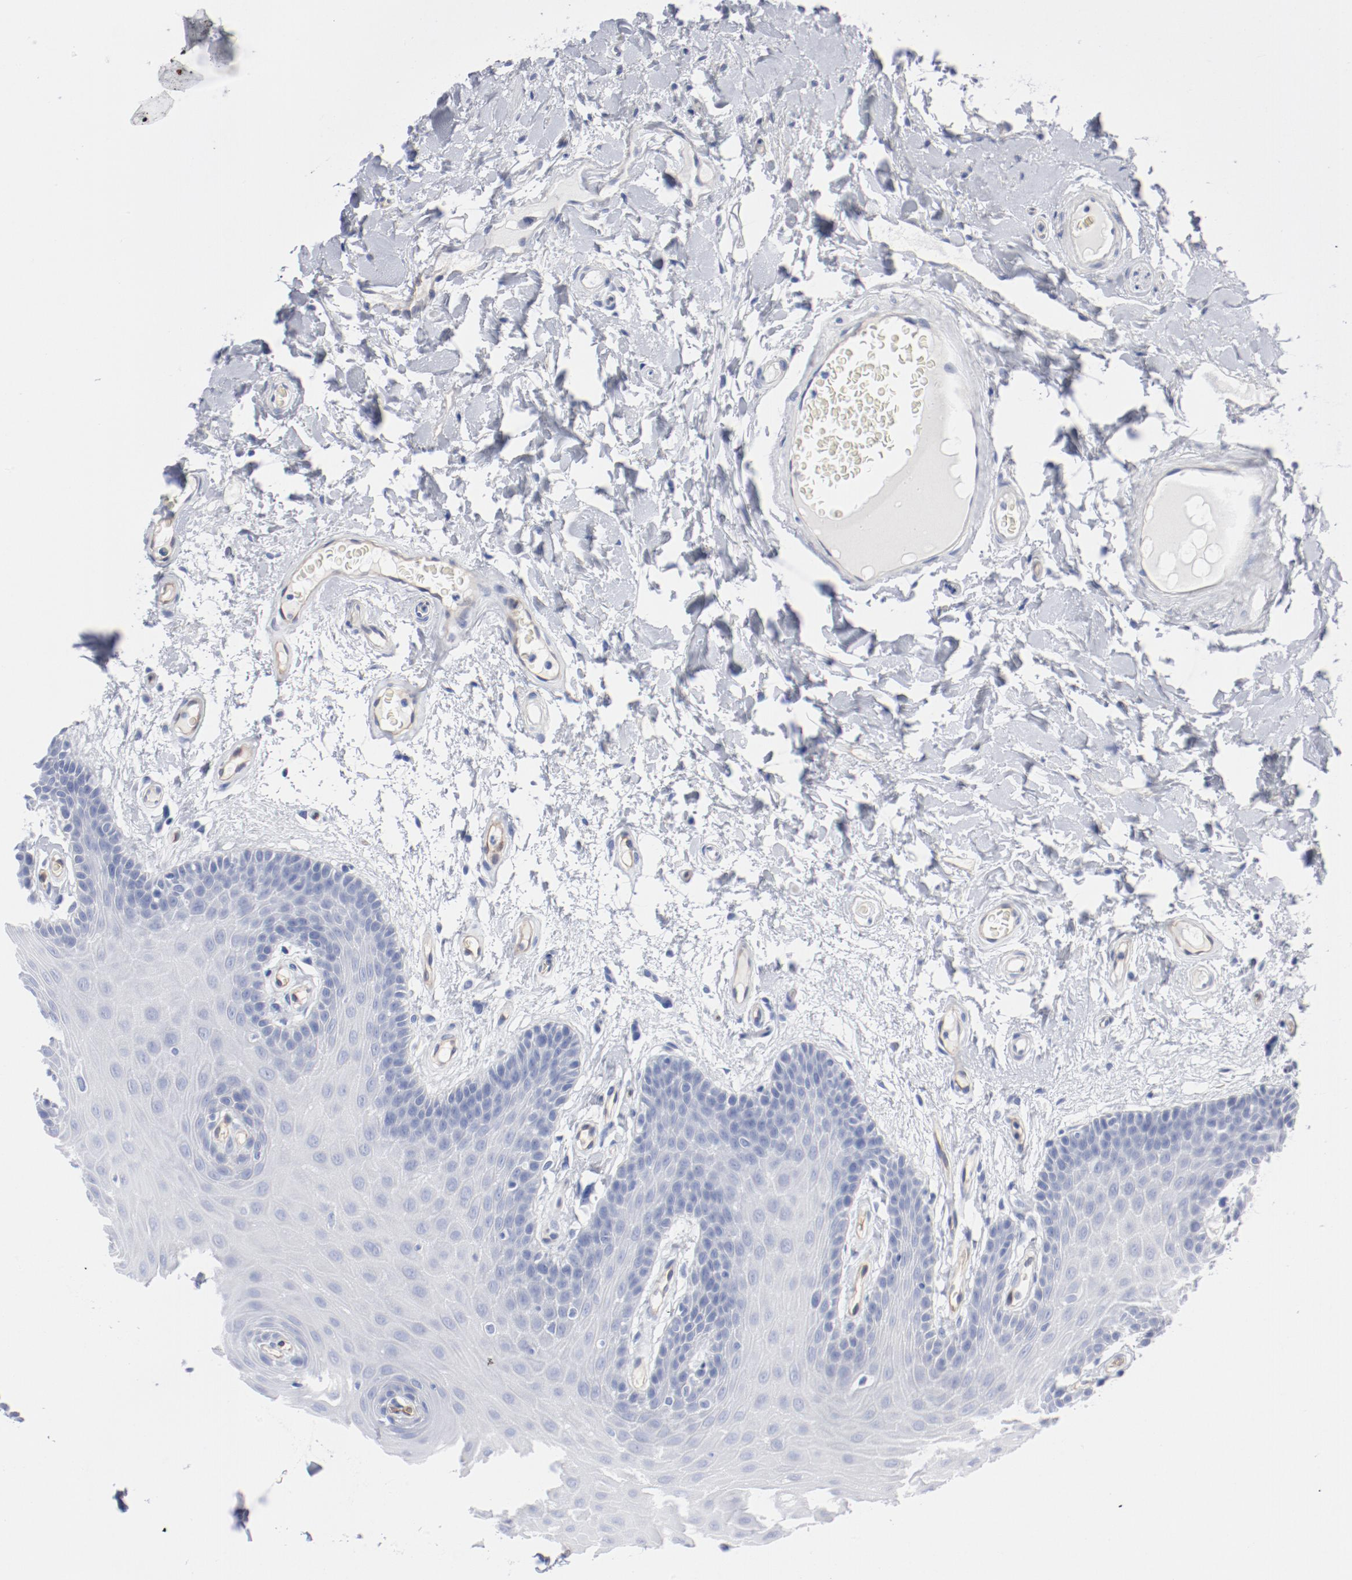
{"staining": {"intensity": "negative", "quantity": "none", "location": "none"}, "tissue": "oral mucosa", "cell_type": "Squamous epithelial cells", "image_type": "normal", "snomed": [{"axis": "morphology", "description": "Normal tissue, NOS"}, {"axis": "morphology", "description": "Squamous cell carcinoma, NOS"}, {"axis": "topography", "description": "Skeletal muscle"}, {"axis": "topography", "description": "Oral tissue"}, {"axis": "topography", "description": "Head-Neck"}], "caption": "Protein analysis of normal oral mucosa reveals no significant staining in squamous epithelial cells. (DAB (3,3'-diaminobenzidine) immunohistochemistry (IHC) visualized using brightfield microscopy, high magnification).", "gene": "SHANK3", "patient": {"sex": "male", "age": 71}}